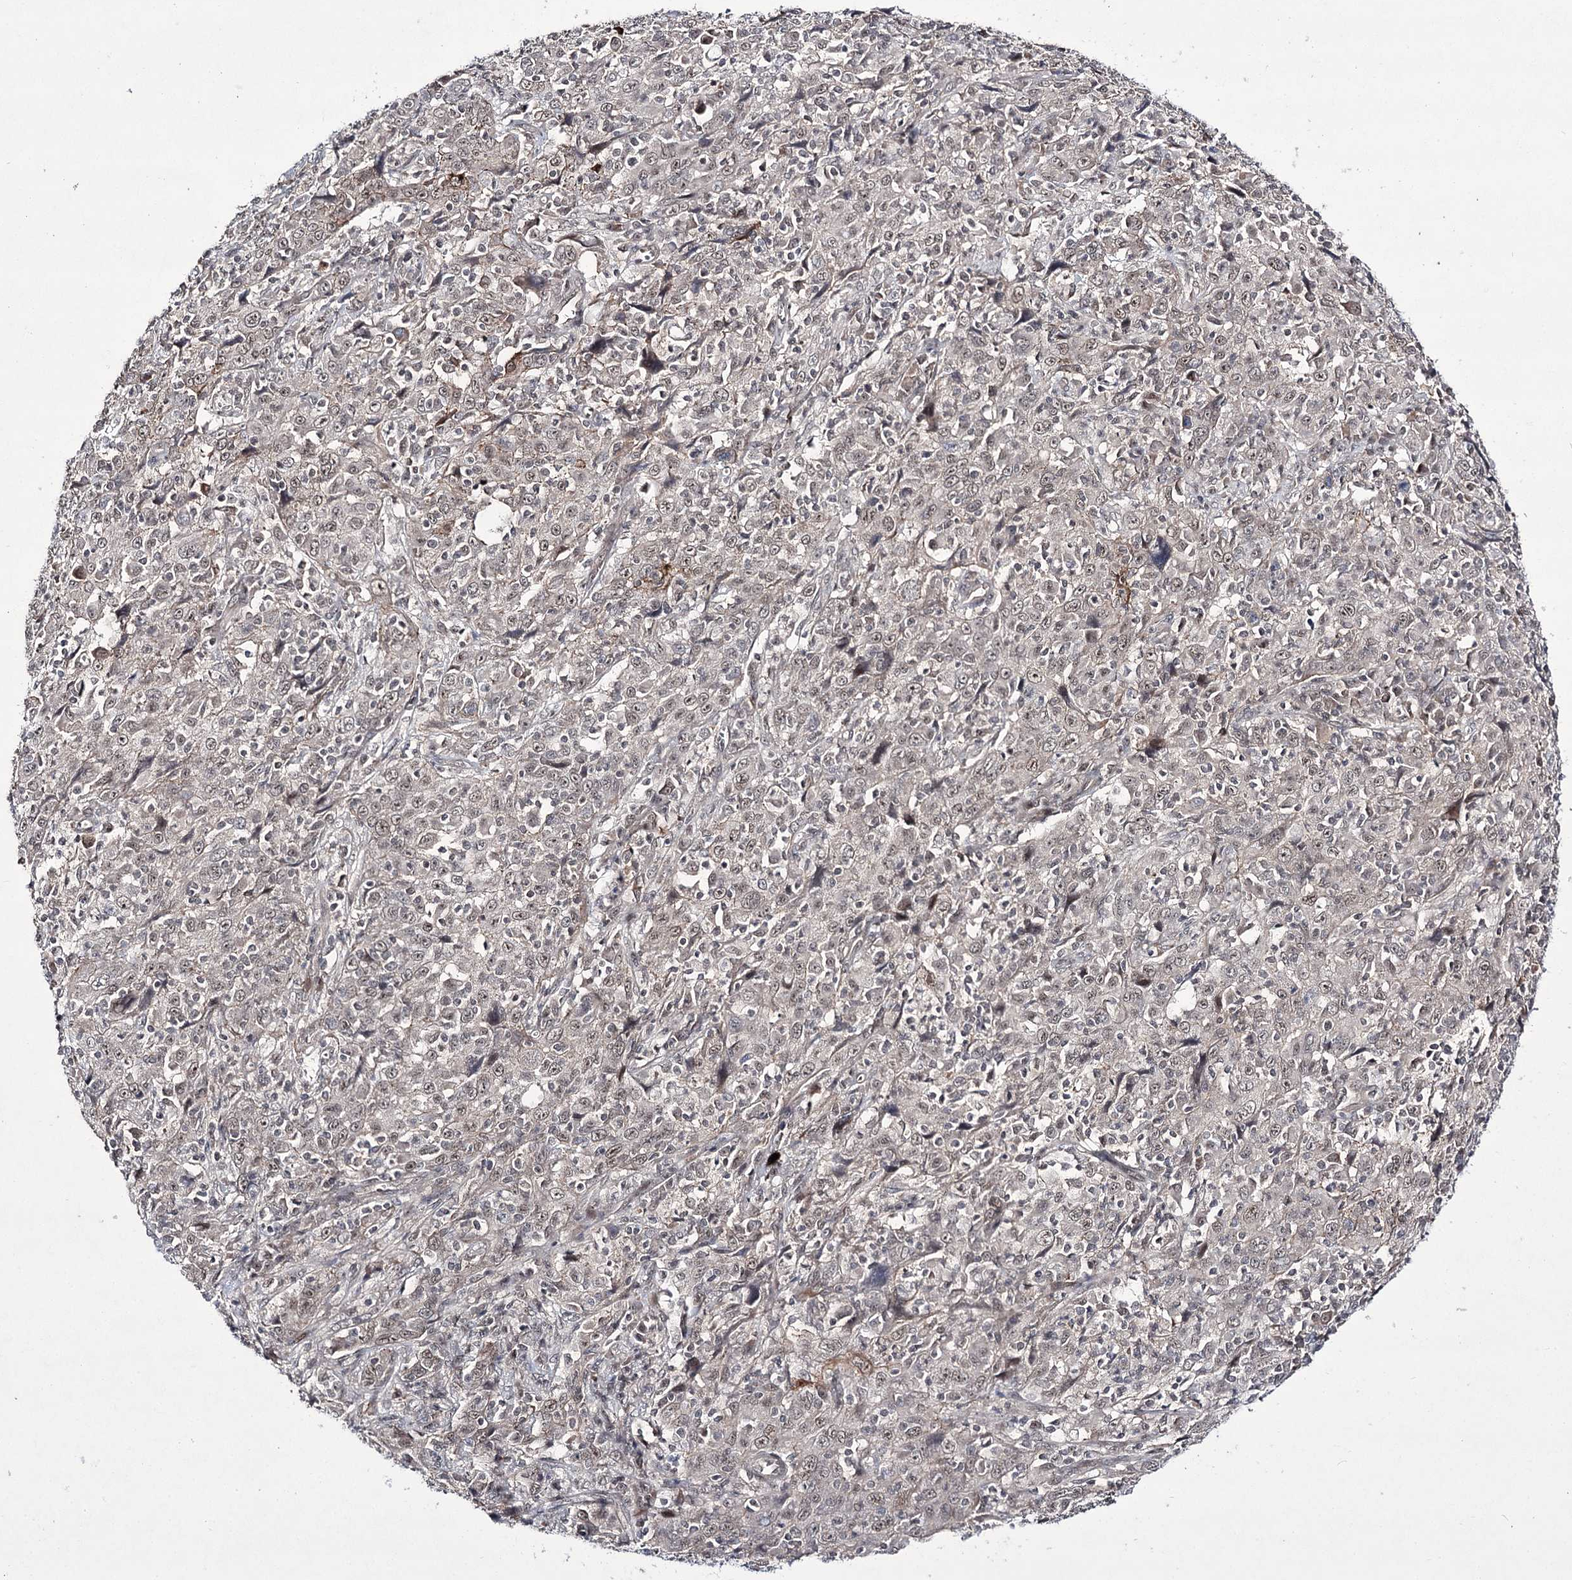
{"staining": {"intensity": "weak", "quantity": ">75%", "location": "nuclear"}, "tissue": "cervical cancer", "cell_type": "Tumor cells", "image_type": "cancer", "snomed": [{"axis": "morphology", "description": "Squamous cell carcinoma, NOS"}, {"axis": "topography", "description": "Cervix"}], "caption": "A low amount of weak nuclear expression is appreciated in about >75% of tumor cells in cervical cancer (squamous cell carcinoma) tissue. (brown staining indicates protein expression, while blue staining denotes nuclei).", "gene": "HOXC11", "patient": {"sex": "female", "age": 46}}